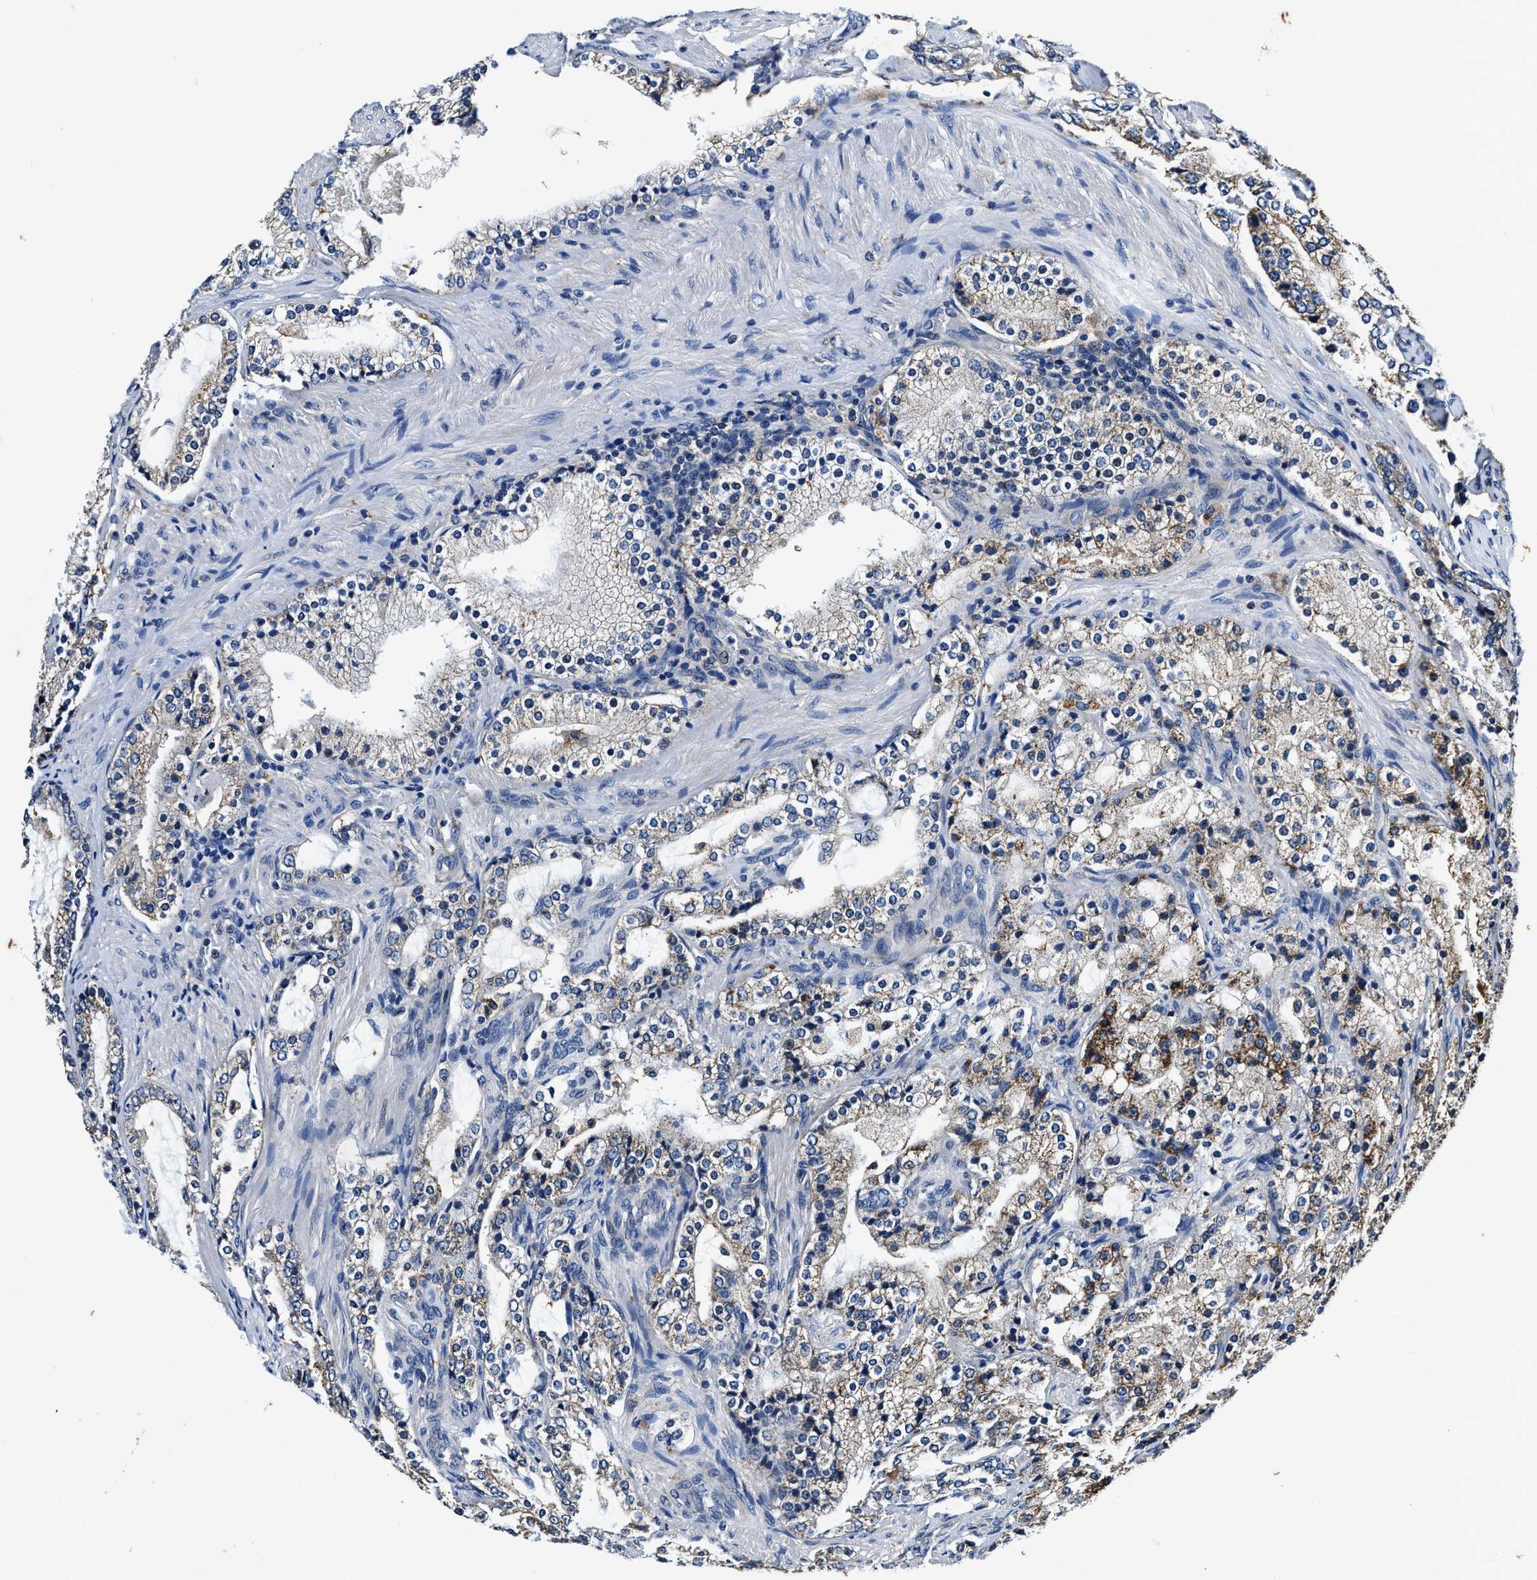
{"staining": {"intensity": "moderate", "quantity": "<25%", "location": "cytoplasmic/membranous"}, "tissue": "prostate cancer", "cell_type": "Tumor cells", "image_type": "cancer", "snomed": [{"axis": "morphology", "description": "Adenocarcinoma, High grade"}, {"axis": "topography", "description": "Prostate"}], "caption": "This is a micrograph of immunohistochemistry (IHC) staining of prostate cancer (adenocarcinoma (high-grade)), which shows moderate positivity in the cytoplasmic/membranous of tumor cells.", "gene": "PI4KB", "patient": {"sex": "male", "age": 63}}